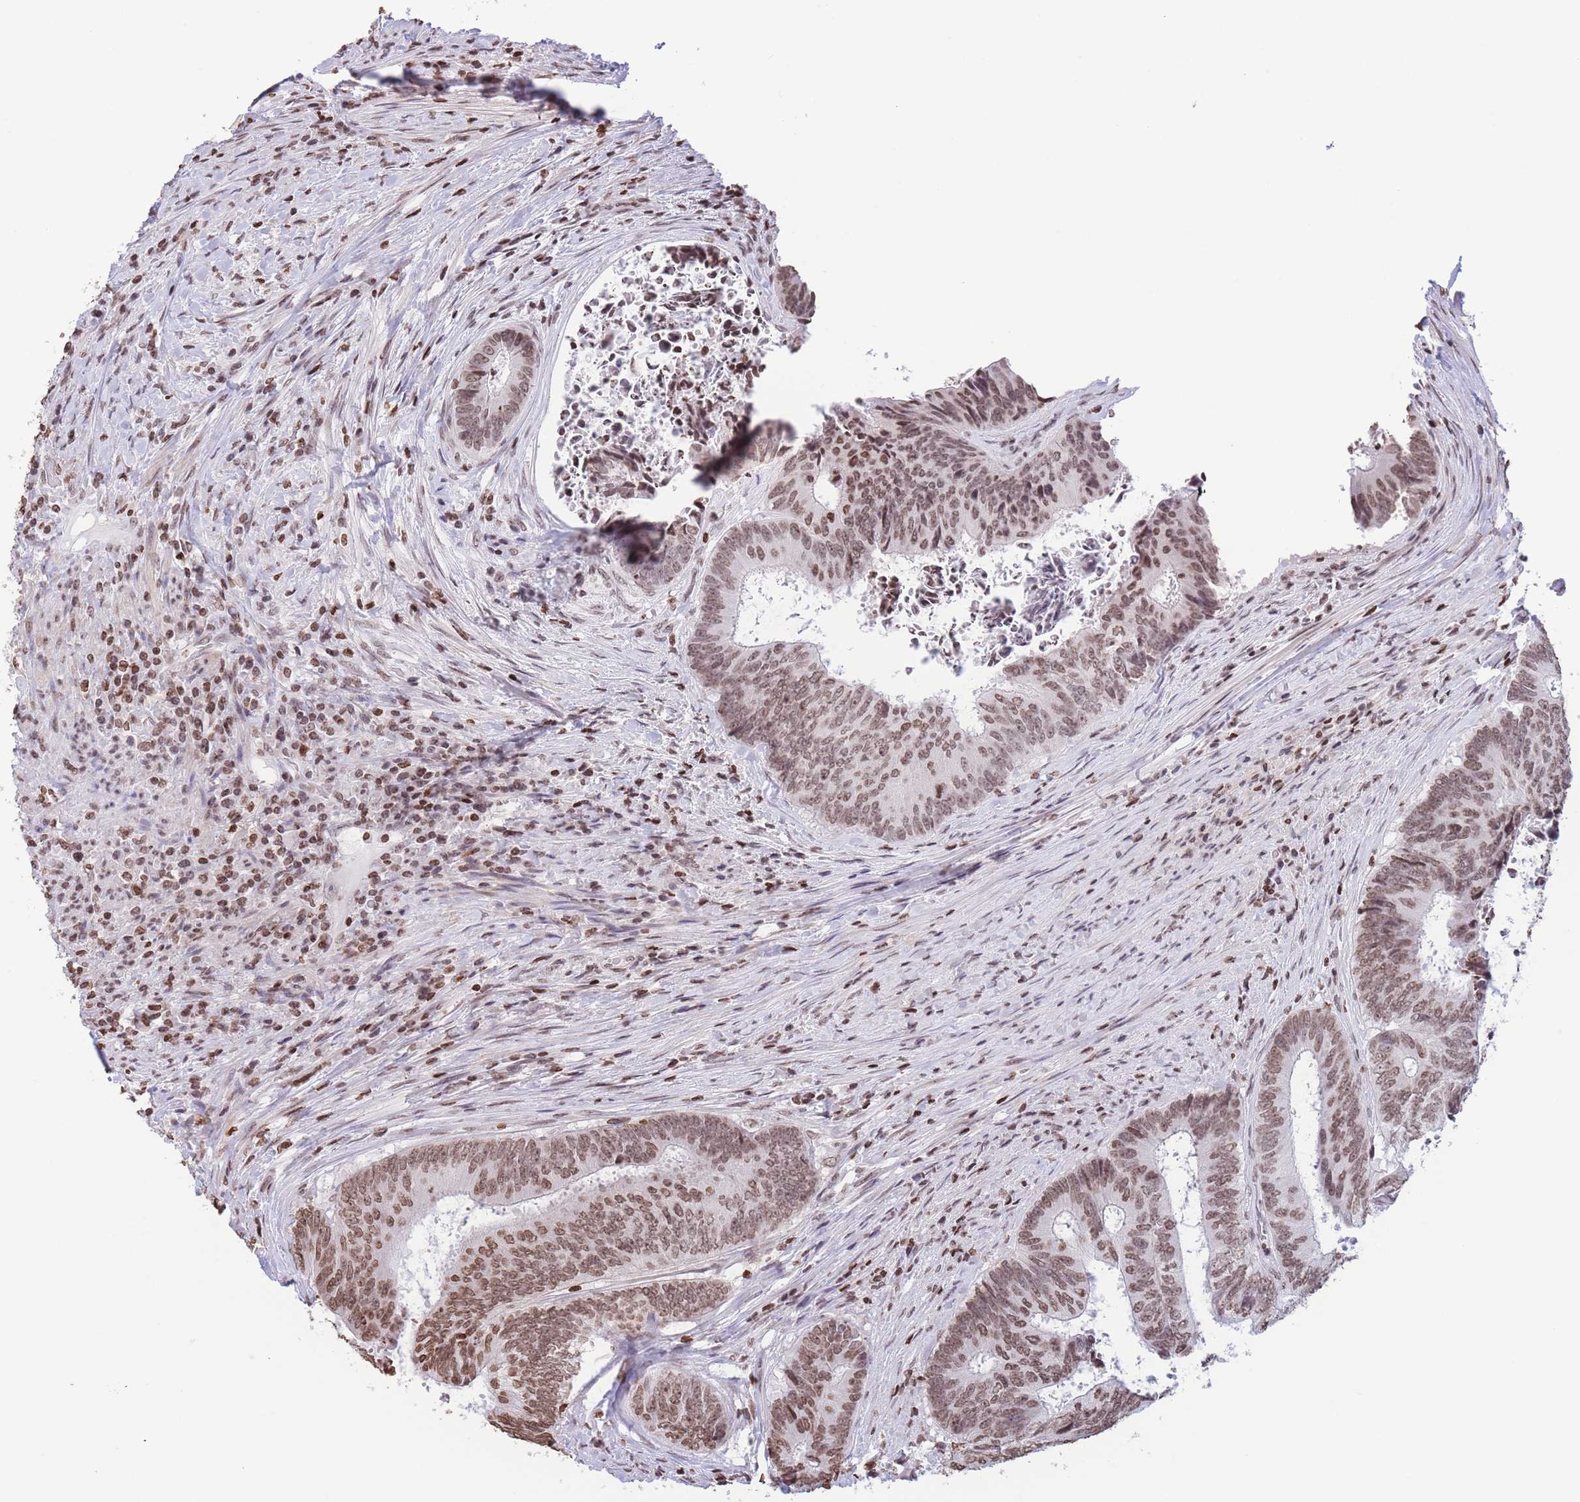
{"staining": {"intensity": "moderate", "quantity": ">75%", "location": "nuclear"}, "tissue": "colorectal cancer", "cell_type": "Tumor cells", "image_type": "cancer", "snomed": [{"axis": "morphology", "description": "Adenocarcinoma, NOS"}, {"axis": "topography", "description": "Rectum"}], "caption": "Colorectal adenocarcinoma stained for a protein (brown) shows moderate nuclear positive staining in about >75% of tumor cells.", "gene": "H2BC11", "patient": {"sex": "male", "age": 72}}